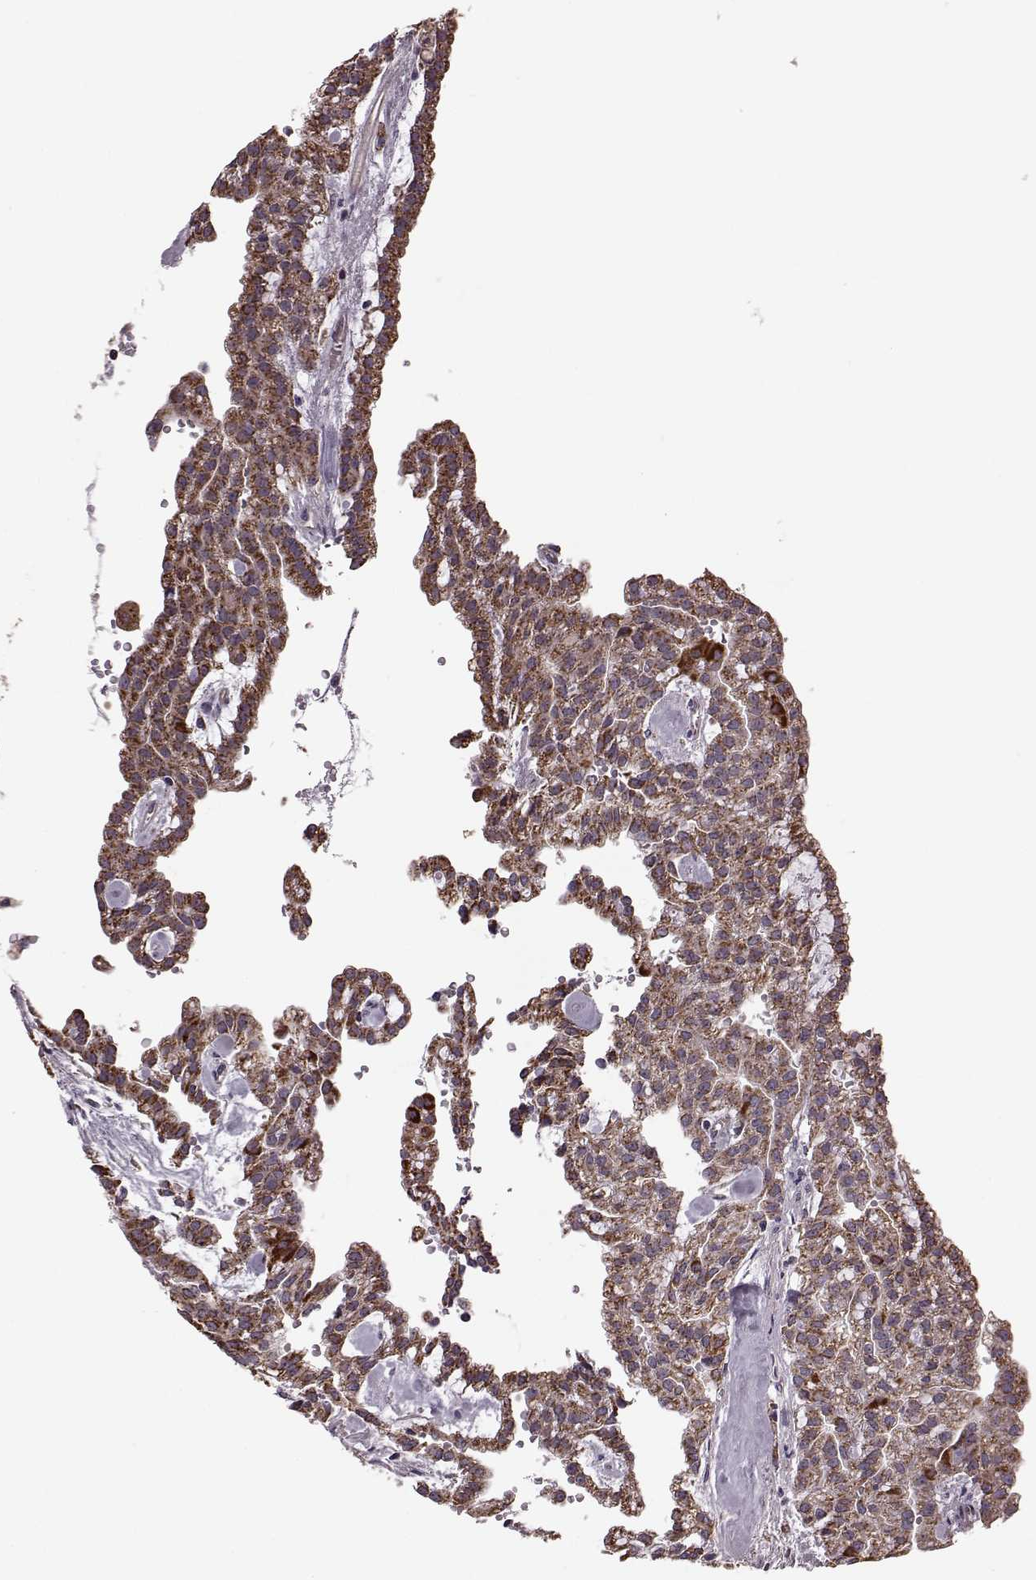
{"staining": {"intensity": "moderate", "quantity": ">75%", "location": "cytoplasmic/membranous"}, "tissue": "renal cancer", "cell_type": "Tumor cells", "image_type": "cancer", "snomed": [{"axis": "morphology", "description": "Adenocarcinoma, NOS"}, {"axis": "topography", "description": "Kidney"}], "caption": "A brown stain labels moderate cytoplasmic/membranous positivity of a protein in human adenocarcinoma (renal) tumor cells. (IHC, brightfield microscopy, high magnification).", "gene": "PUDP", "patient": {"sex": "male", "age": 63}}